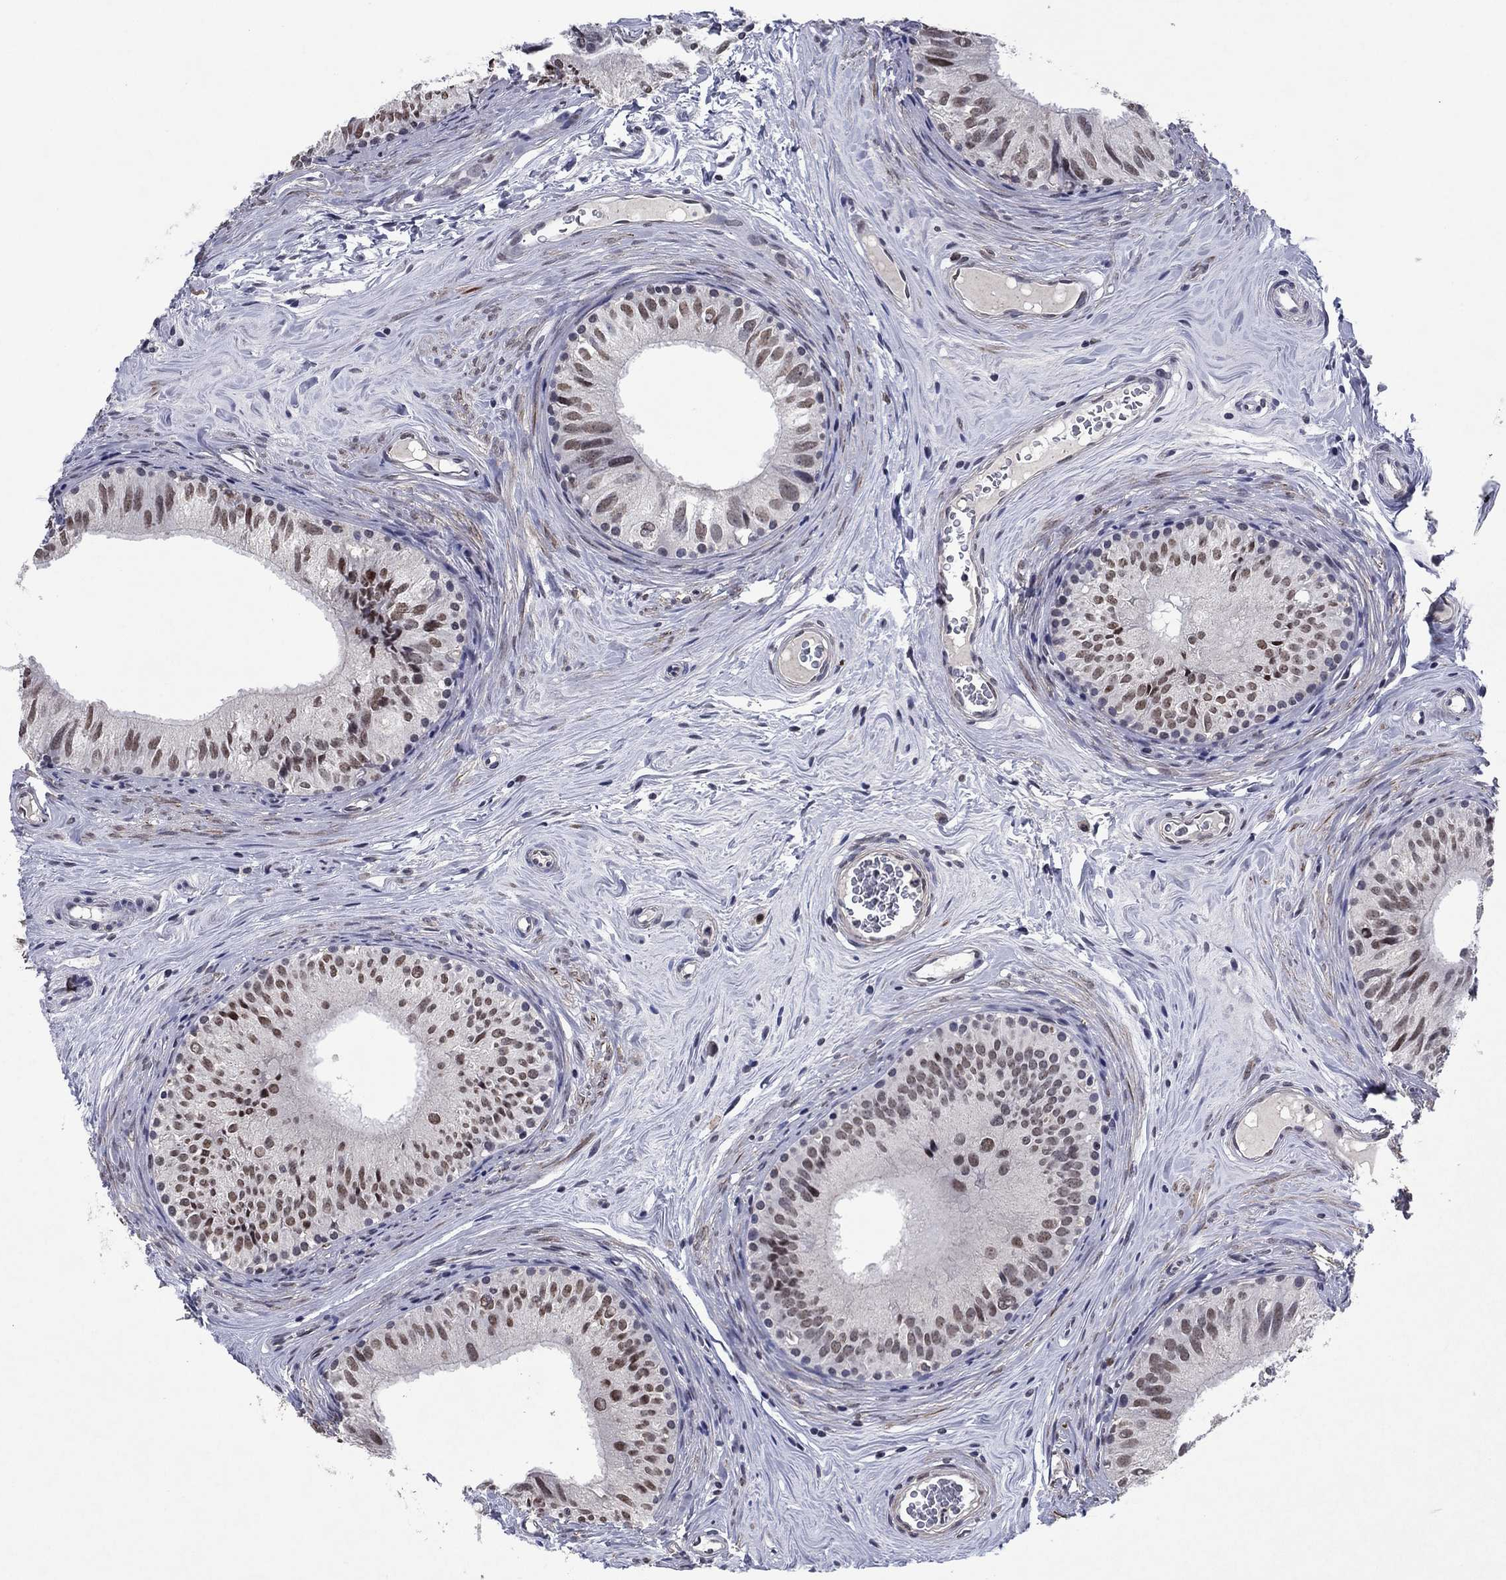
{"staining": {"intensity": "weak", "quantity": "25%-75%", "location": "nuclear"}, "tissue": "epididymis", "cell_type": "Glandular cells", "image_type": "normal", "snomed": [{"axis": "morphology", "description": "Normal tissue, NOS"}, {"axis": "topography", "description": "Epididymis"}], "caption": "Protein staining by IHC shows weak nuclear staining in approximately 25%-75% of glandular cells in benign epididymis. The staining is performed using DAB brown chromogen to label protein expression. The nuclei are counter-stained blue using hematoxylin.", "gene": "TYMS", "patient": {"sex": "male", "age": 52}}